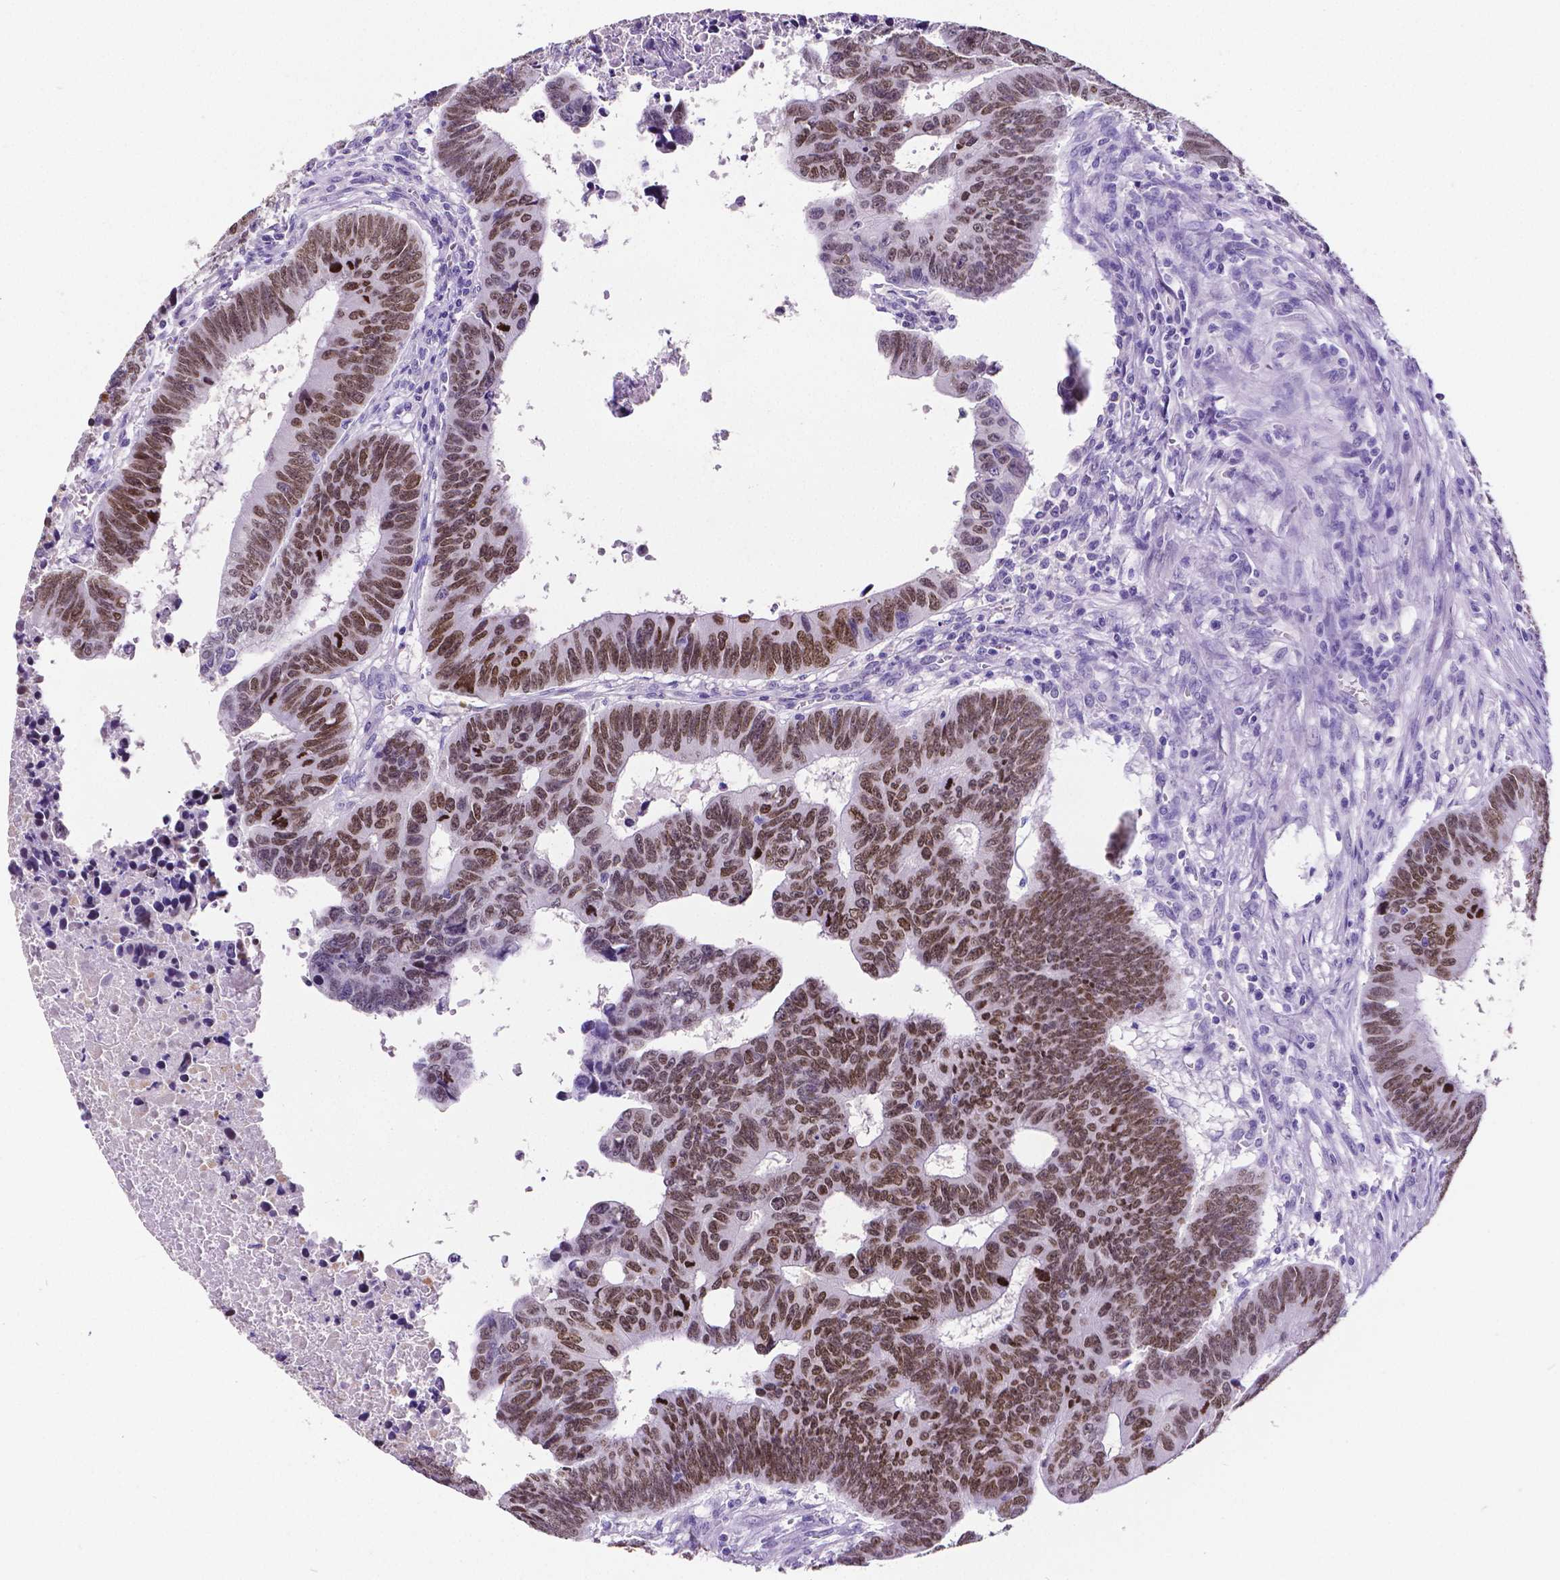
{"staining": {"intensity": "moderate", "quantity": ">75%", "location": "nuclear"}, "tissue": "colorectal cancer", "cell_type": "Tumor cells", "image_type": "cancer", "snomed": [{"axis": "morphology", "description": "Adenocarcinoma, NOS"}, {"axis": "topography", "description": "Rectum"}], "caption": "Immunohistochemical staining of colorectal adenocarcinoma demonstrates medium levels of moderate nuclear protein positivity in approximately >75% of tumor cells.", "gene": "SATB2", "patient": {"sex": "female", "age": 85}}